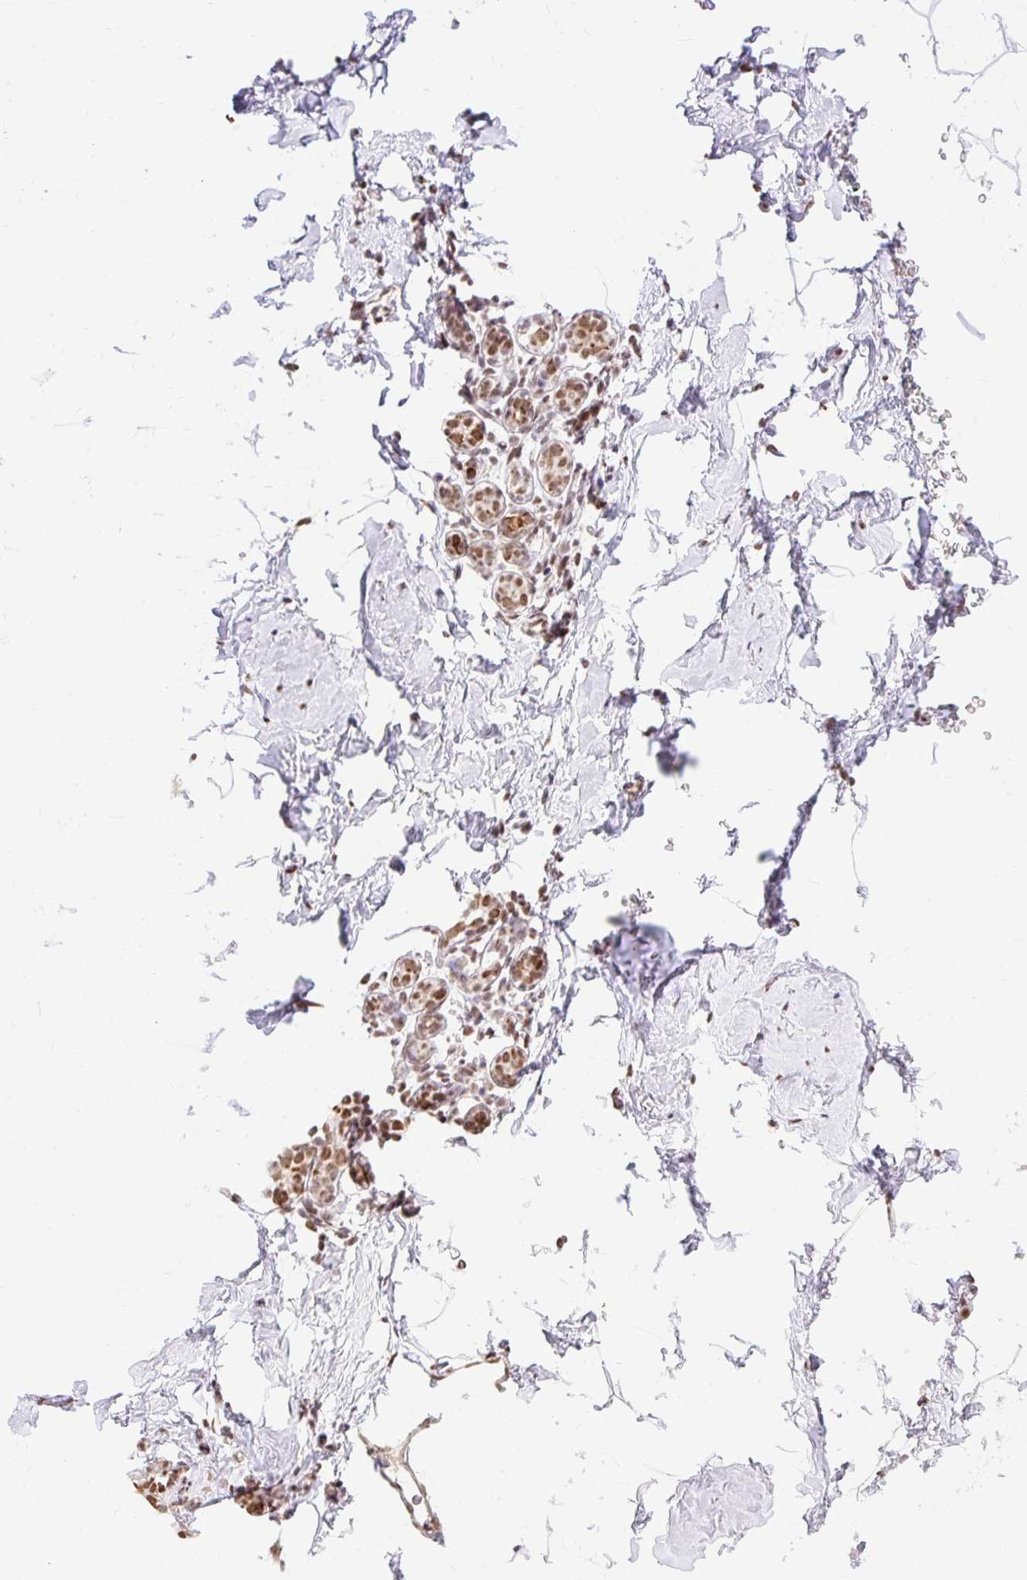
{"staining": {"intensity": "negative", "quantity": "none", "location": "none"}, "tissue": "breast", "cell_type": "Adipocytes", "image_type": "normal", "snomed": [{"axis": "morphology", "description": "Normal tissue, NOS"}, {"axis": "topography", "description": "Breast"}], "caption": "Micrograph shows no significant protein staining in adipocytes of normal breast. Nuclei are stained in blue.", "gene": "ENSG00000261832", "patient": {"sex": "female", "age": 32}}